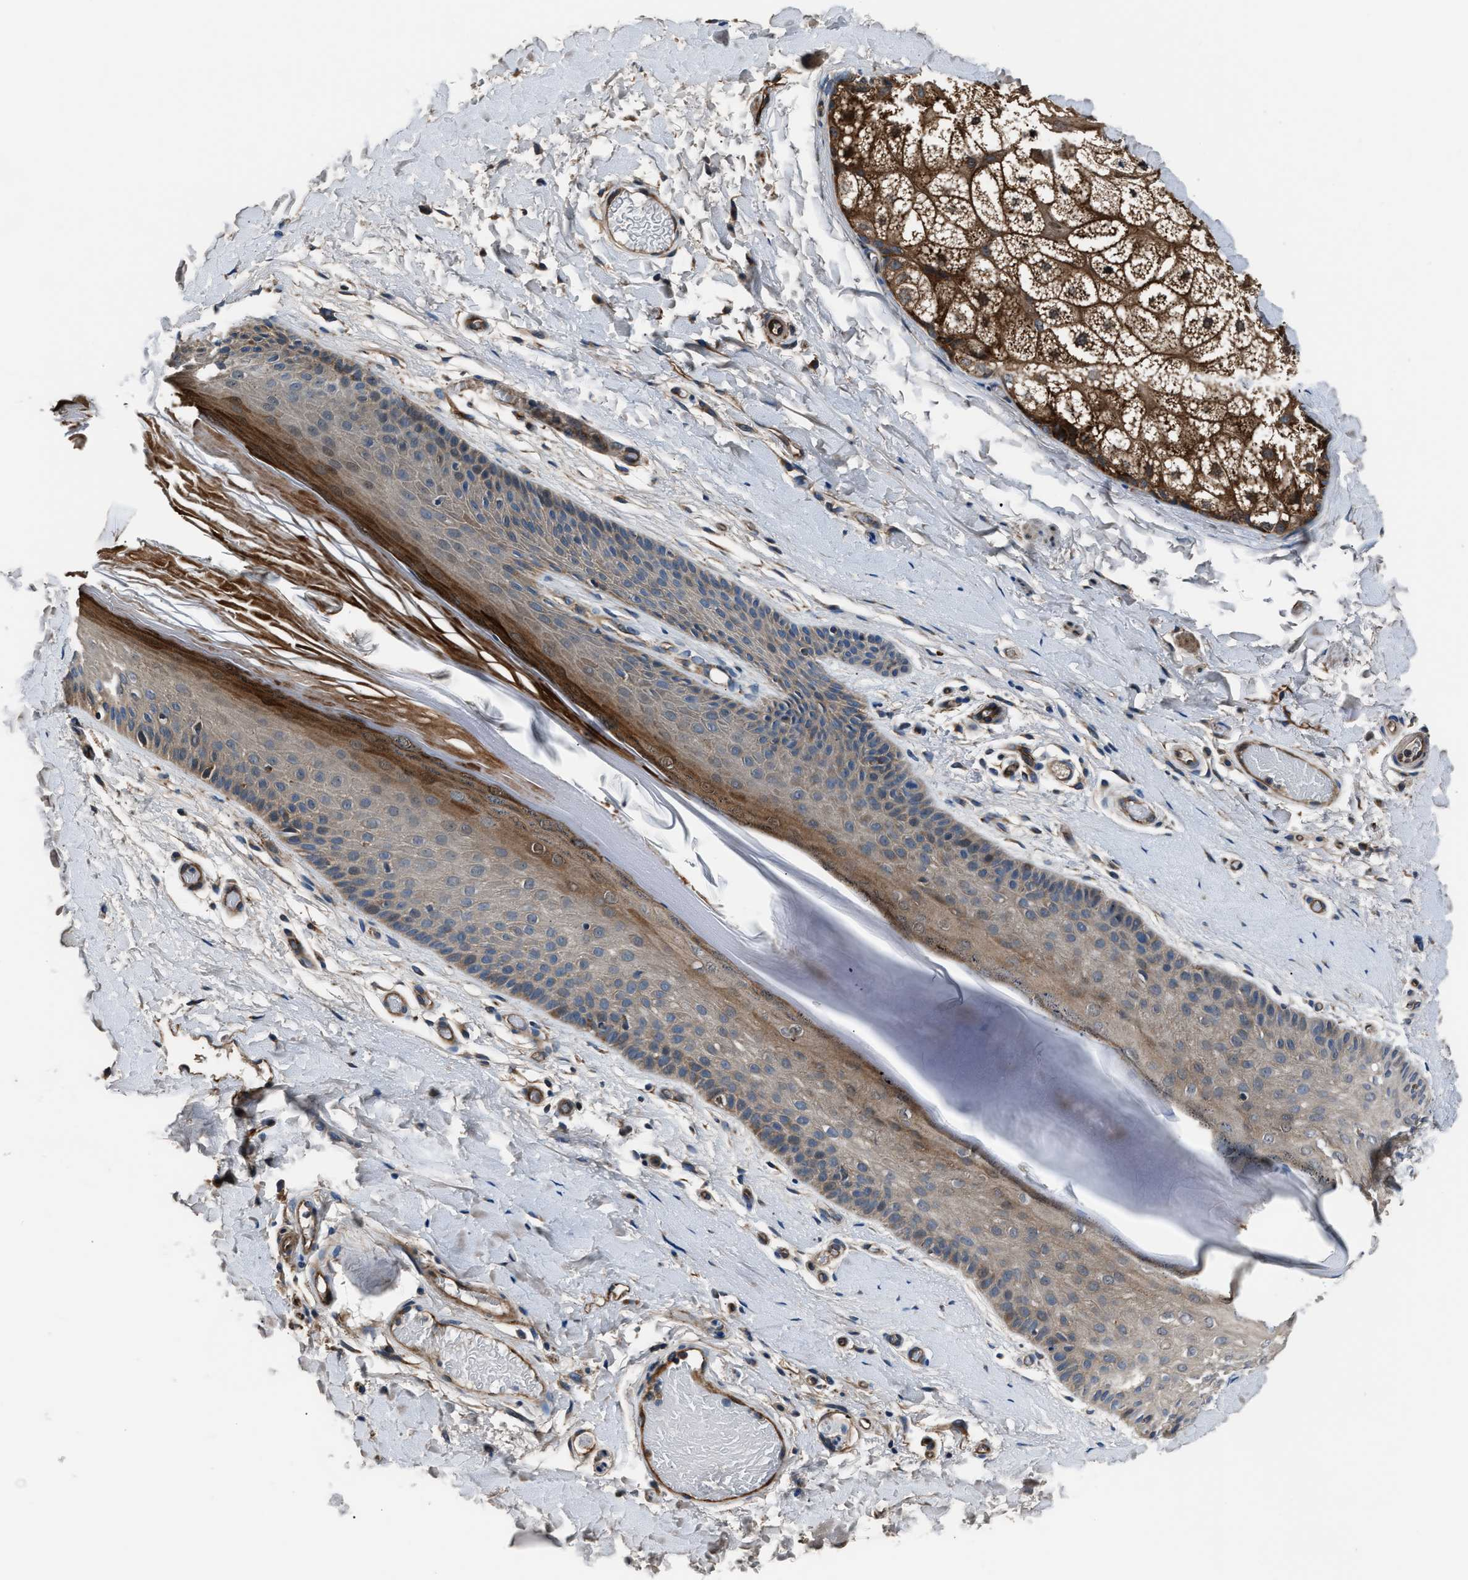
{"staining": {"intensity": "moderate", "quantity": ">75%", "location": "cytoplasmic/membranous"}, "tissue": "skin", "cell_type": "Epidermal cells", "image_type": "normal", "snomed": [{"axis": "morphology", "description": "Normal tissue, NOS"}, {"axis": "topography", "description": "Vulva"}], "caption": "Immunohistochemistry micrograph of benign human skin stained for a protein (brown), which reveals medium levels of moderate cytoplasmic/membranous expression in approximately >75% of epidermal cells.", "gene": "ENSG00000281039", "patient": {"sex": "female", "age": 73}}